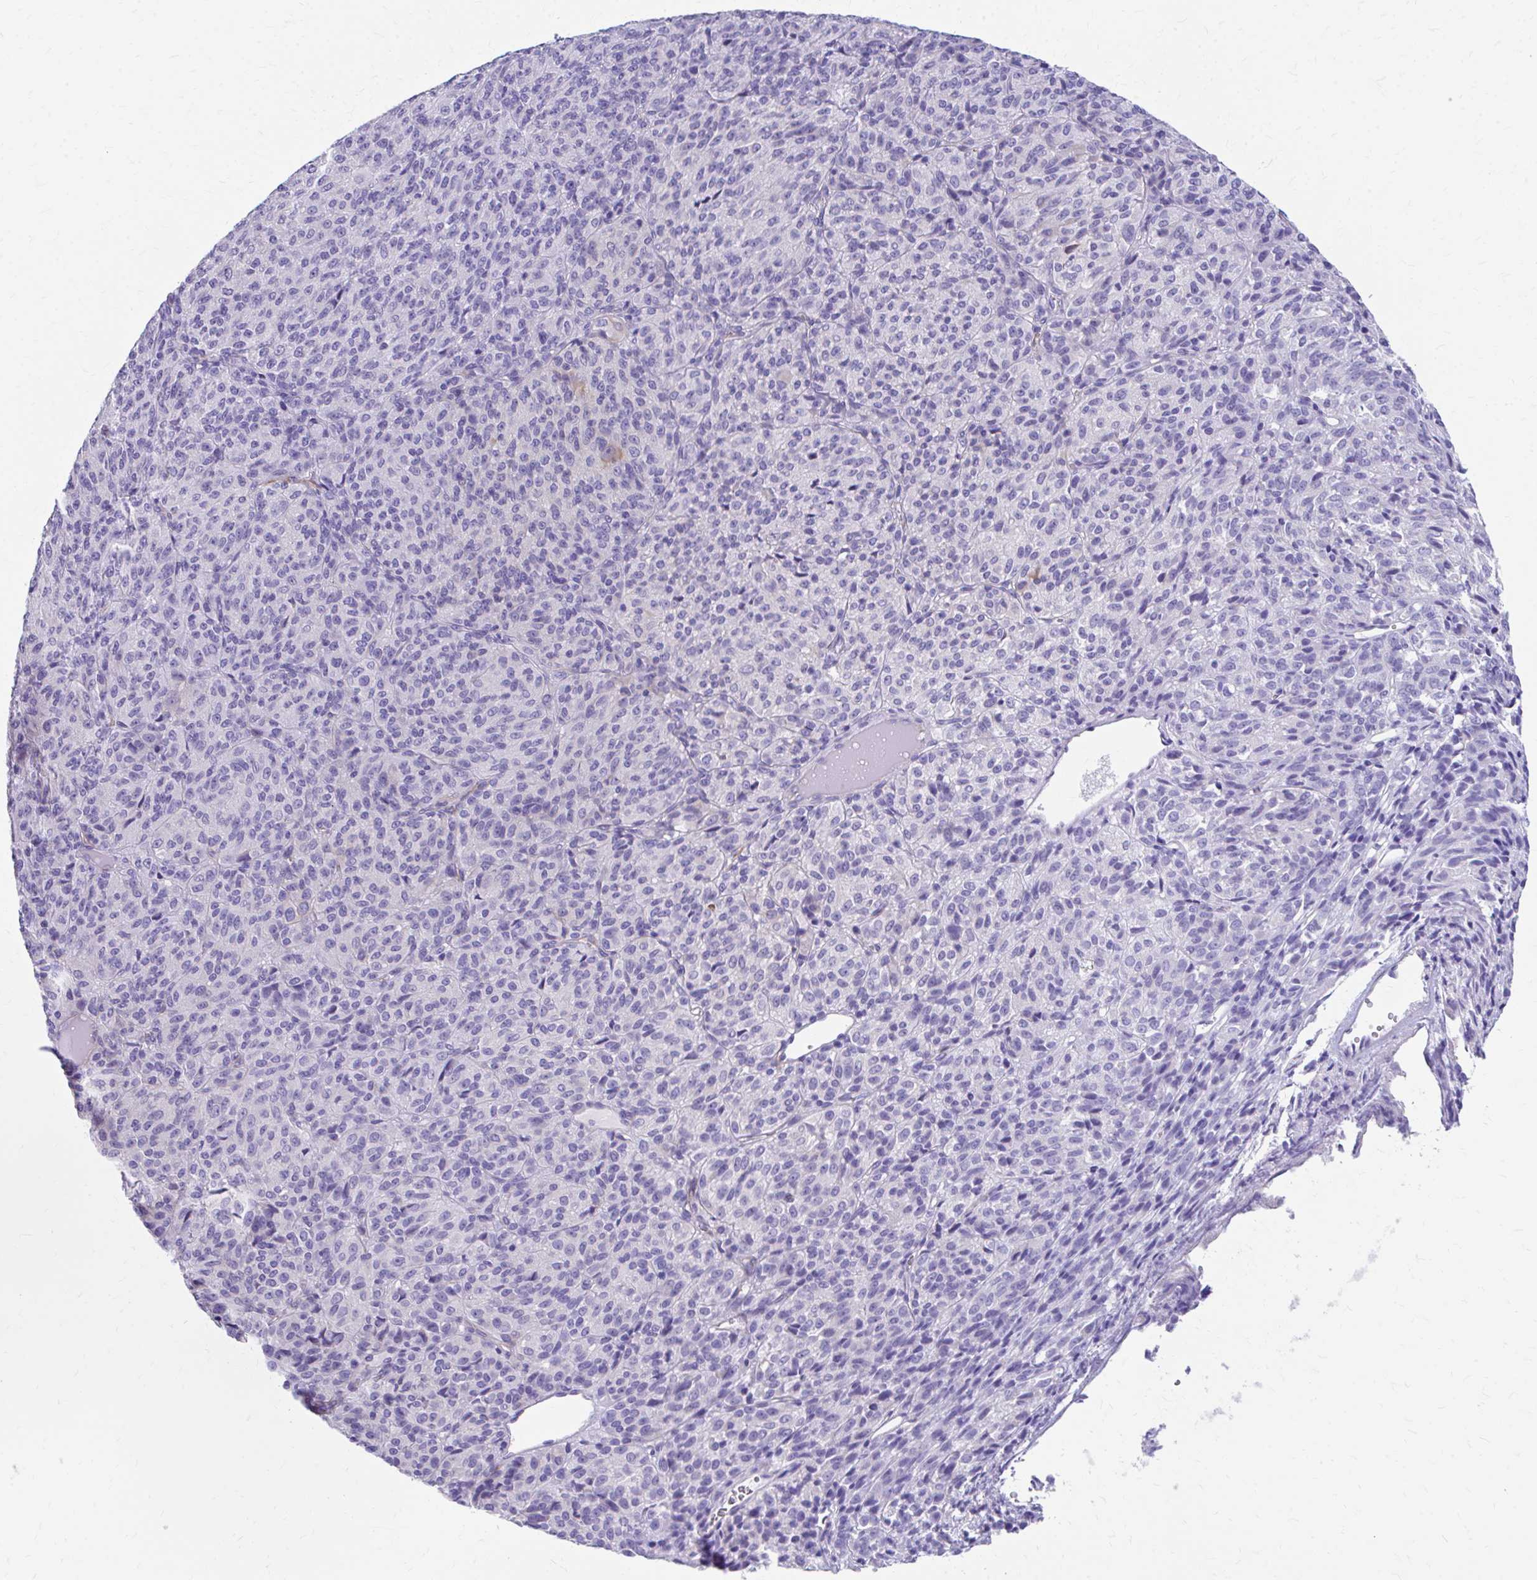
{"staining": {"intensity": "negative", "quantity": "none", "location": "none"}, "tissue": "melanoma", "cell_type": "Tumor cells", "image_type": "cancer", "snomed": [{"axis": "morphology", "description": "Malignant melanoma, Metastatic site"}, {"axis": "topography", "description": "Brain"}], "caption": "Histopathology image shows no significant protein expression in tumor cells of malignant melanoma (metastatic site). (DAB (3,3'-diaminobenzidine) IHC, high magnification).", "gene": "KRIT1", "patient": {"sex": "female", "age": 56}}